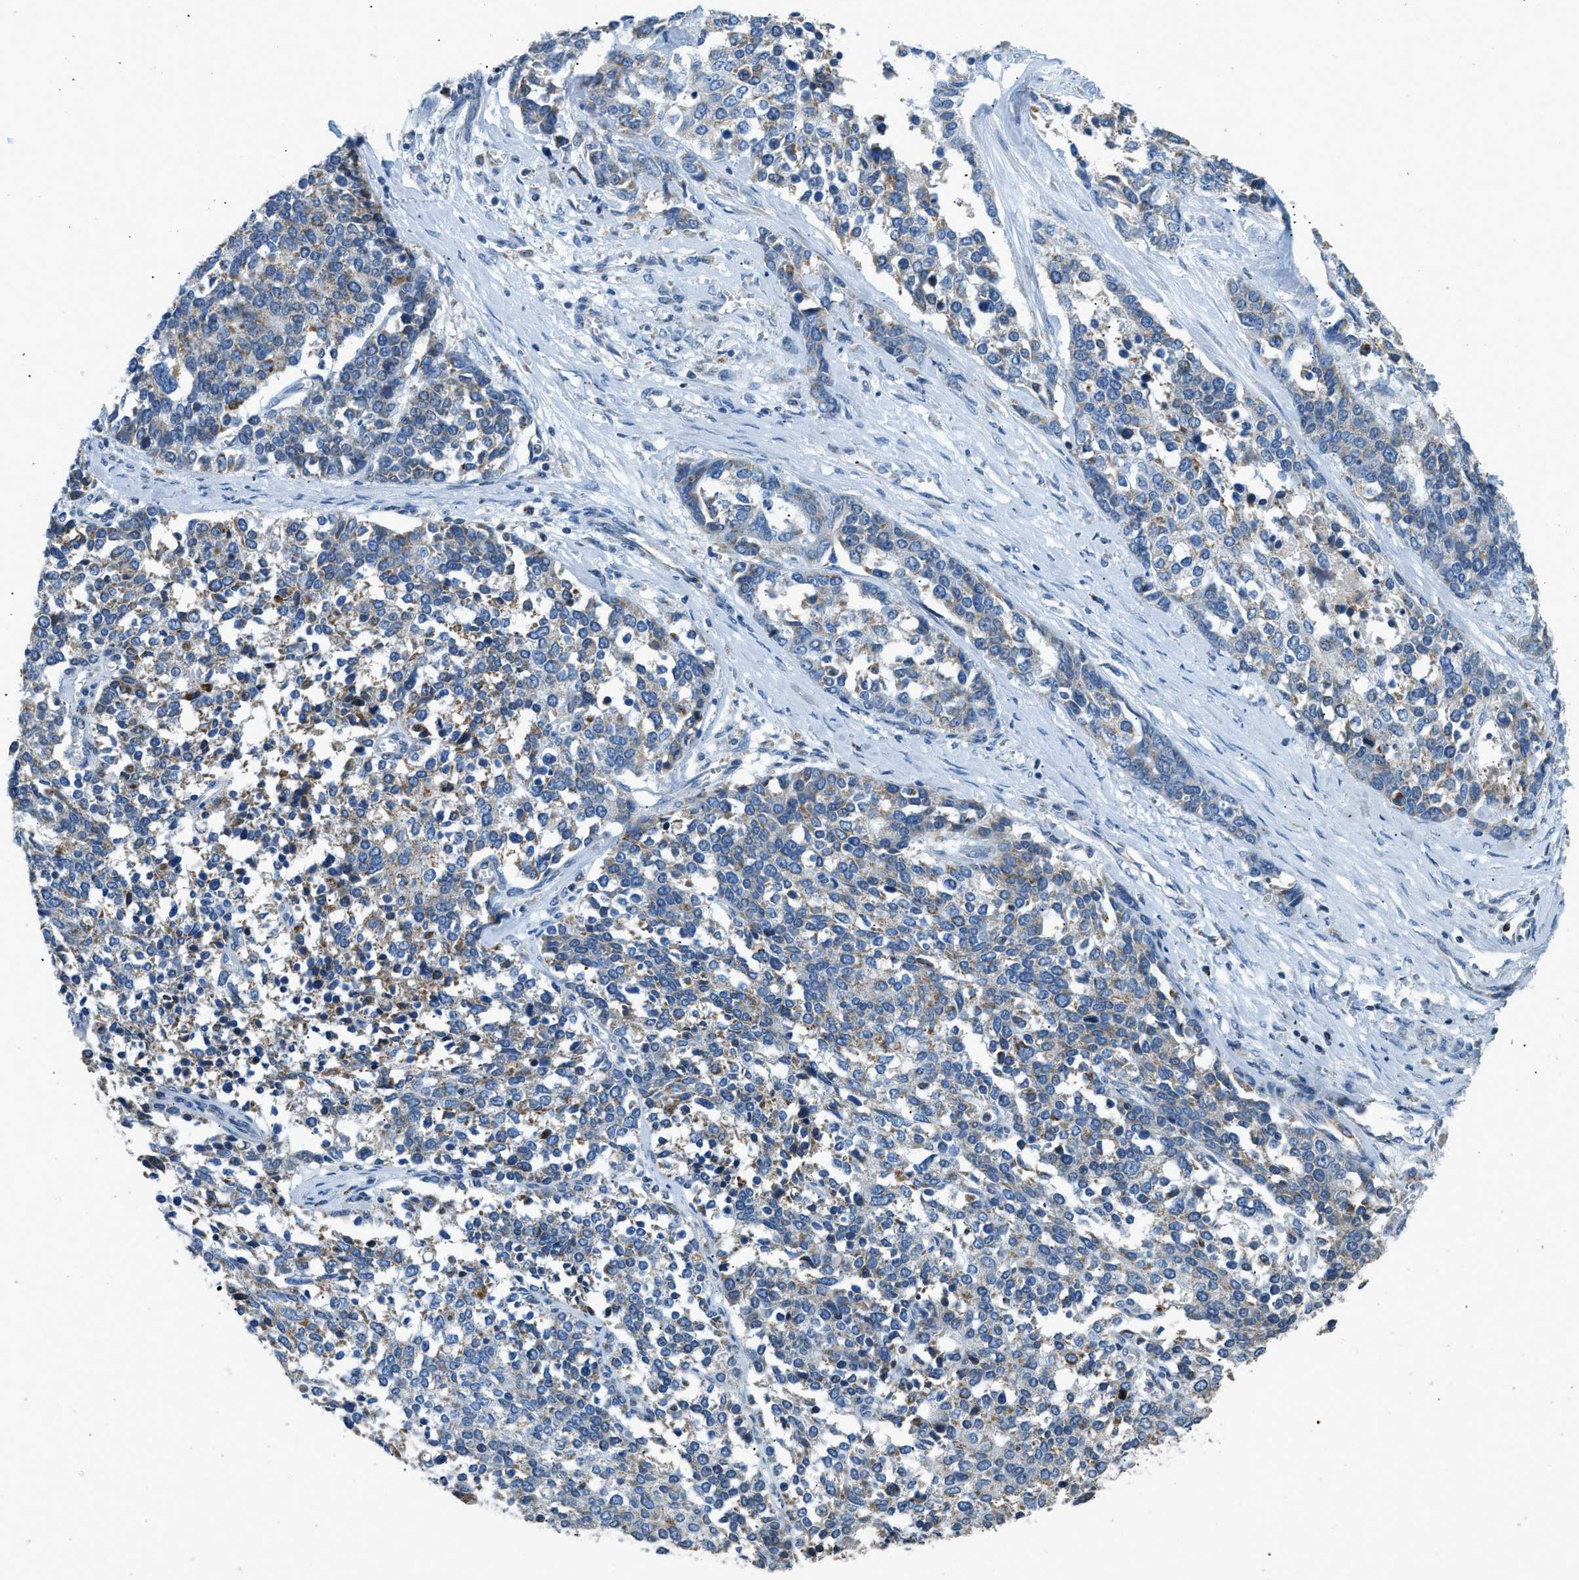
{"staining": {"intensity": "moderate", "quantity": "<25%", "location": "cytoplasmic/membranous"}, "tissue": "ovarian cancer", "cell_type": "Tumor cells", "image_type": "cancer", "snomed": [{"axis": "morphology", "description": "Cystadenocarcinoma, serous, NOS"}, {"axis": "topography", "description": "Ovary"}], "caption": "Moderate cytoplasmic/membranous protein staining is identified in about <25% of tumor cells in serous cystadenocarcinoma (ovarian).", "gene": "ACADVL", "patient": {"sex": "female", "age": 44}}